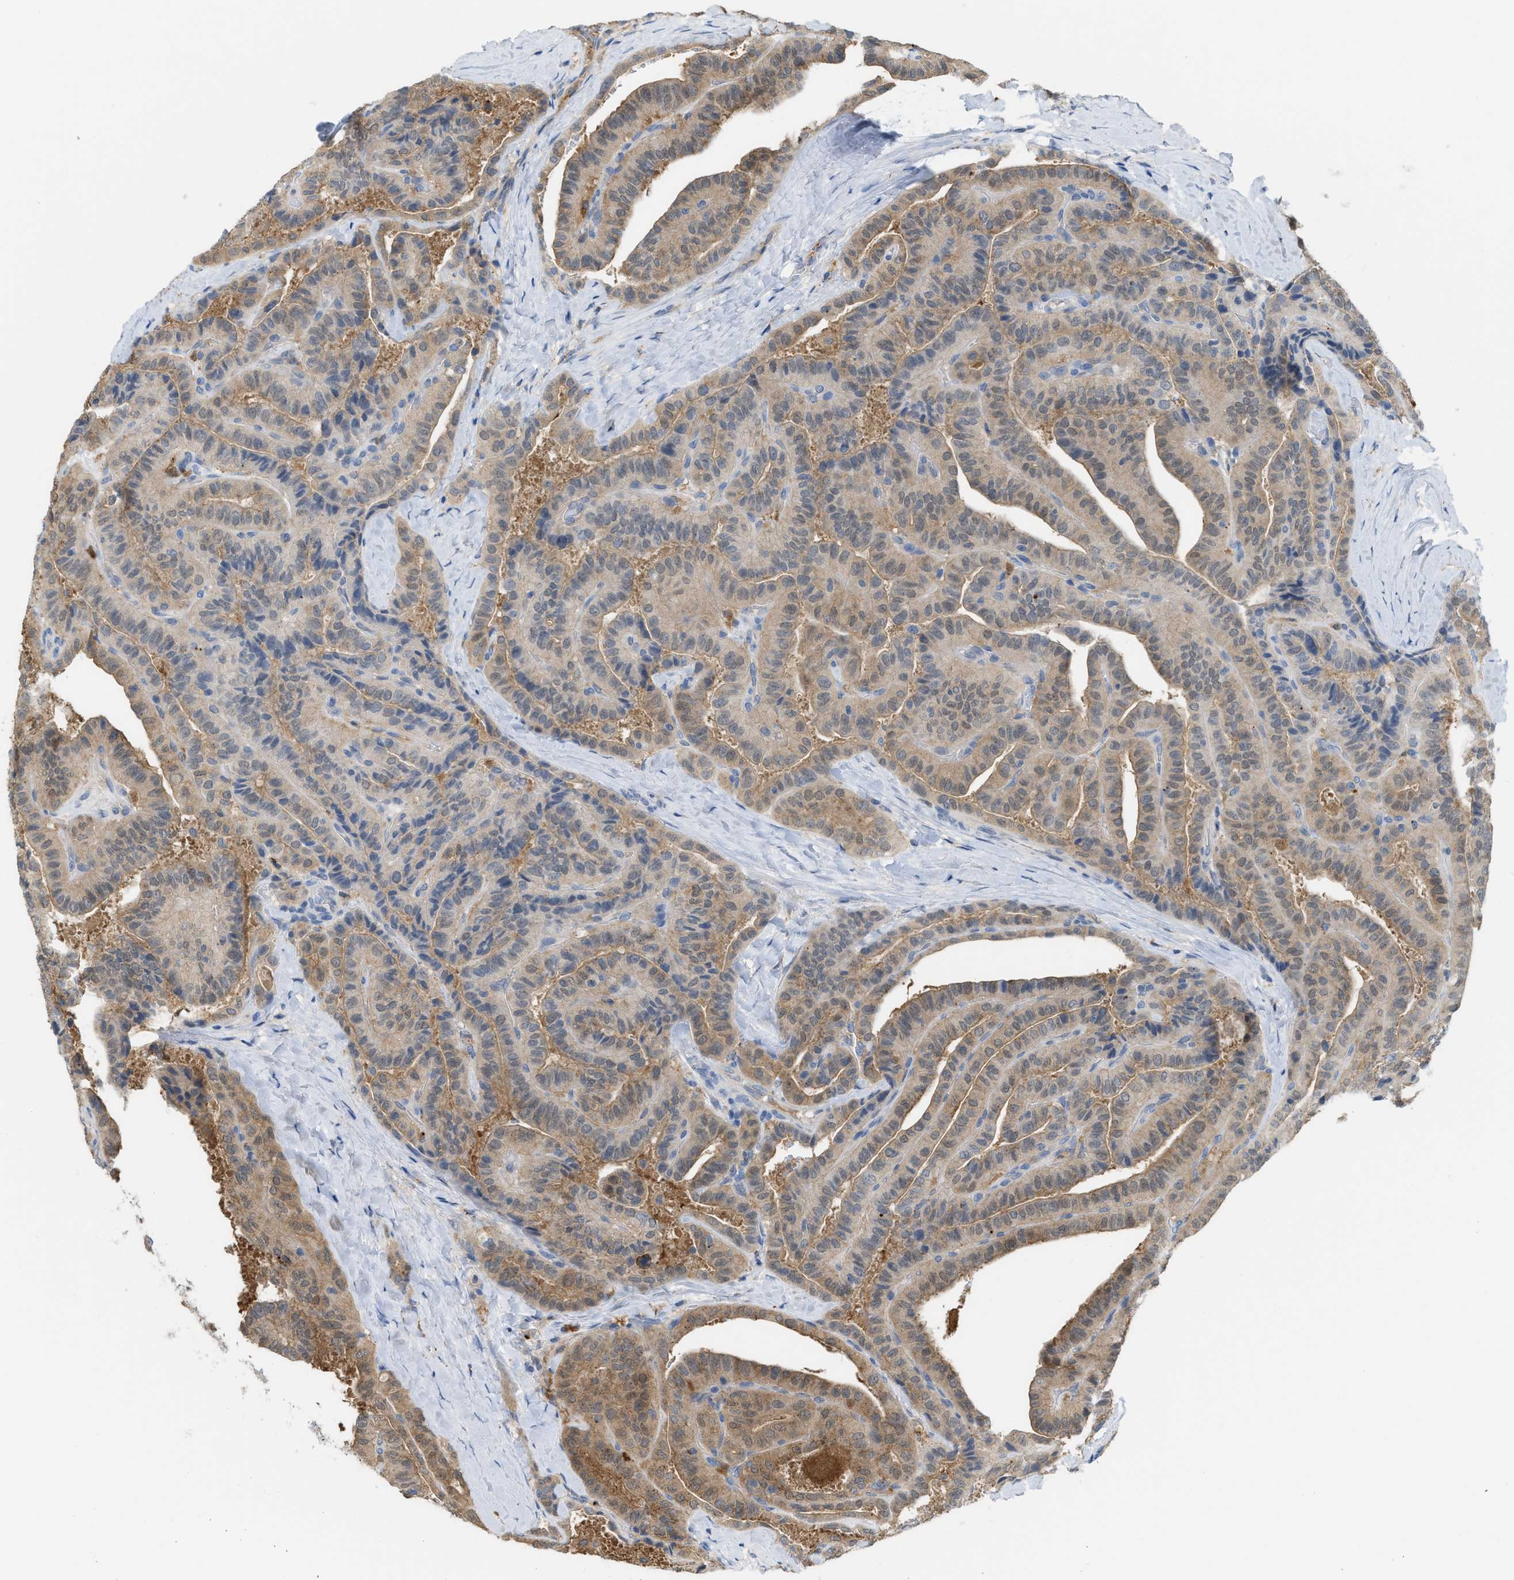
{"staining": {"intensity": "weak", "quantity": ">75%", "location": "cytoplasmic/membranous"}, "tissue": "thyroid cancer", "cell_type": "Tumor cells", "image_type": "cancer", "snomed": [{"axis": "morphology", "description": "Papillary adenocarcinoma, NOS"}, {"axis": "topography", "description": "Thyroid gland"}], "caption": "DAB immunohistochemical staining of human thyroid cancer (papillary adenocarcinoma) reveals weak cytoplasmic/membranous protein expression in approximately >75% of tumor cells.", "gene": "CSTB", "patient": {"sex": "male", "age": 77}}